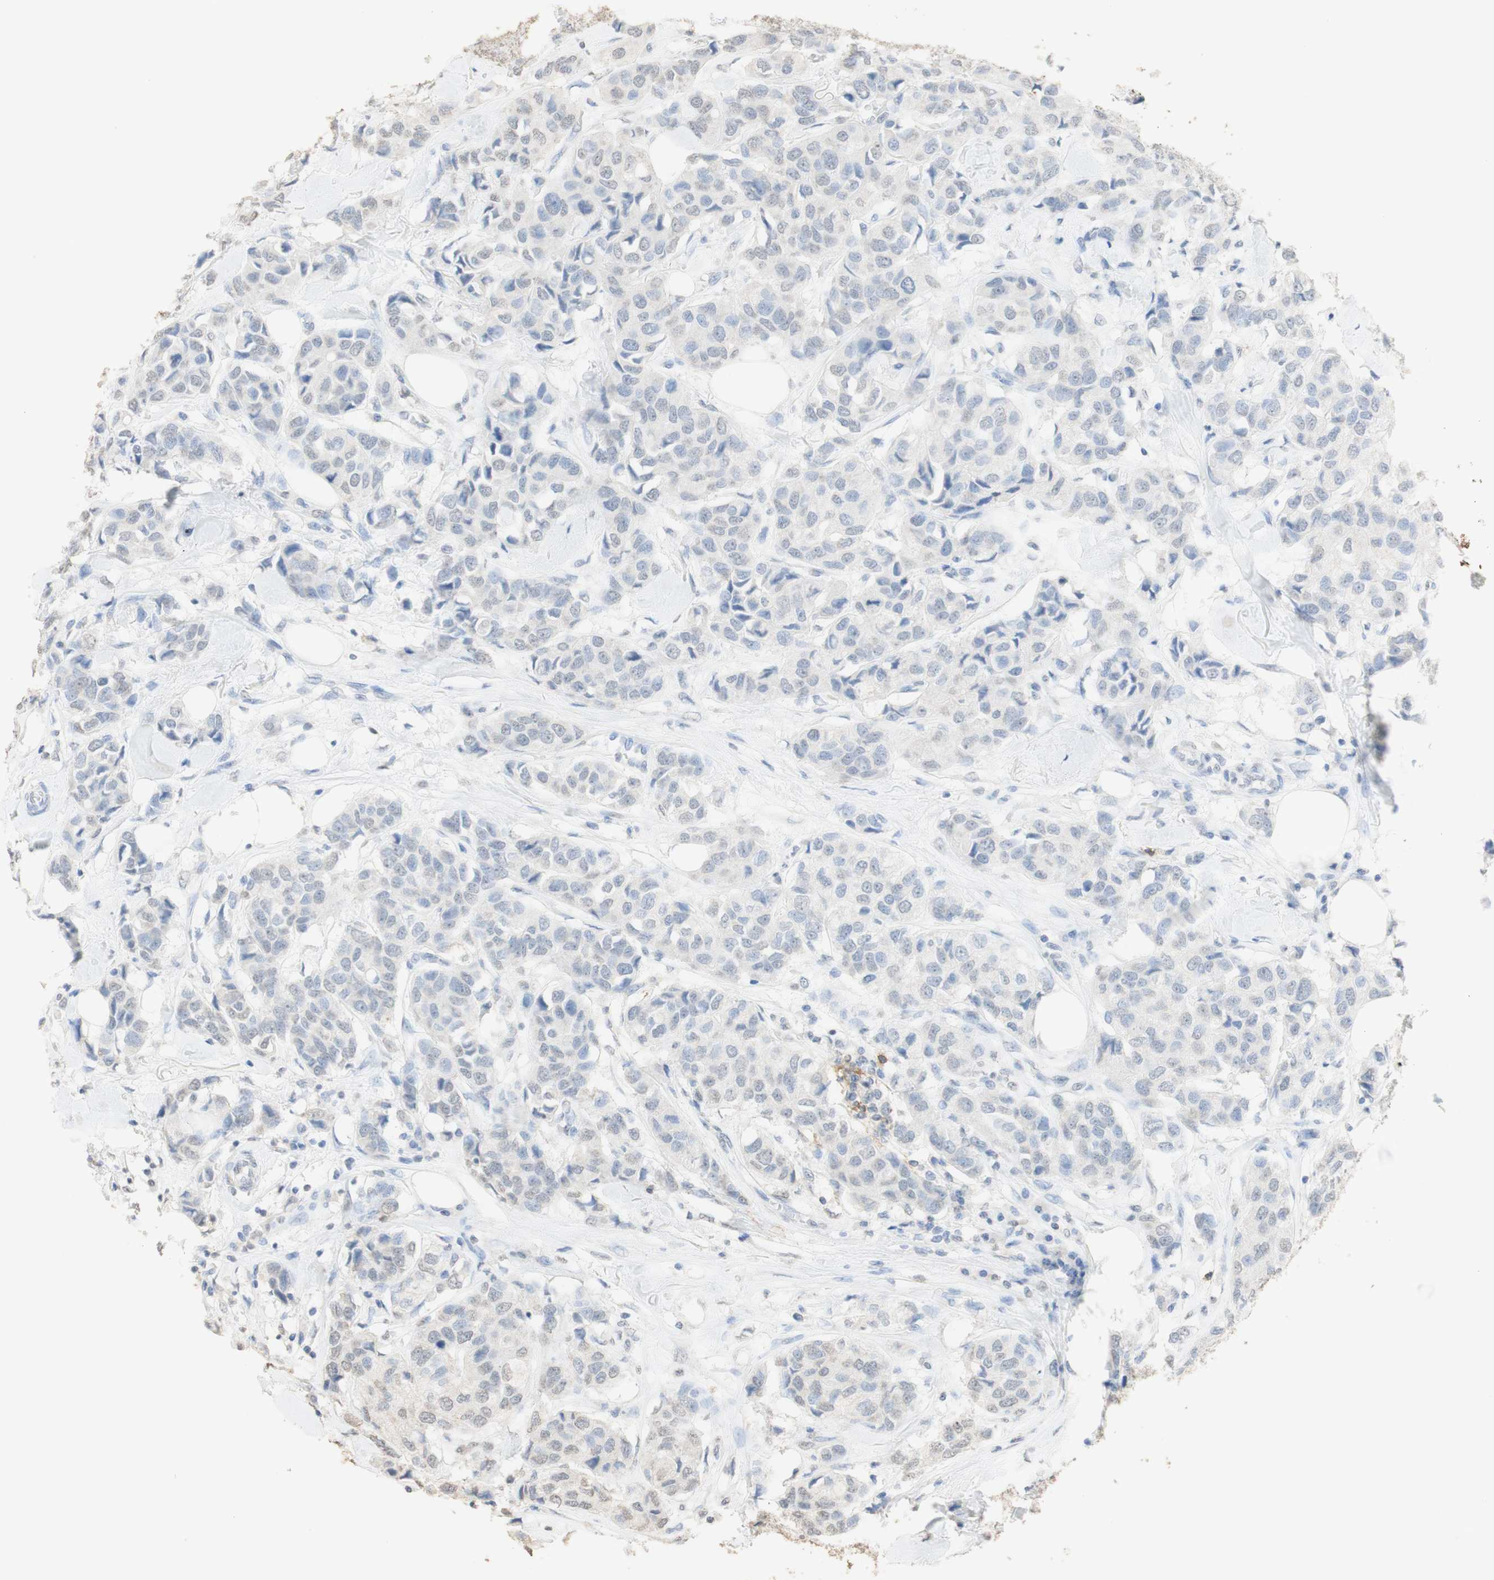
{"staining": {"intensity": "weak", "quantity": "<25%", "location": "nuclear"}, "tissue": "breast cancer", "cell_type": "Tumor cells", "image_type": "cancer", "snomed": [{"axis": "morphology", "description": "Duct carcinoma"}, {"axis": "topography", "description": "Breast"}], "caption": "This is an immunohistochemistry histopathology image of human breast cancer. There is no positivity in tumor cells.", "gene": "L1CAM", "patient": {"sex": "female", "age": 80}}